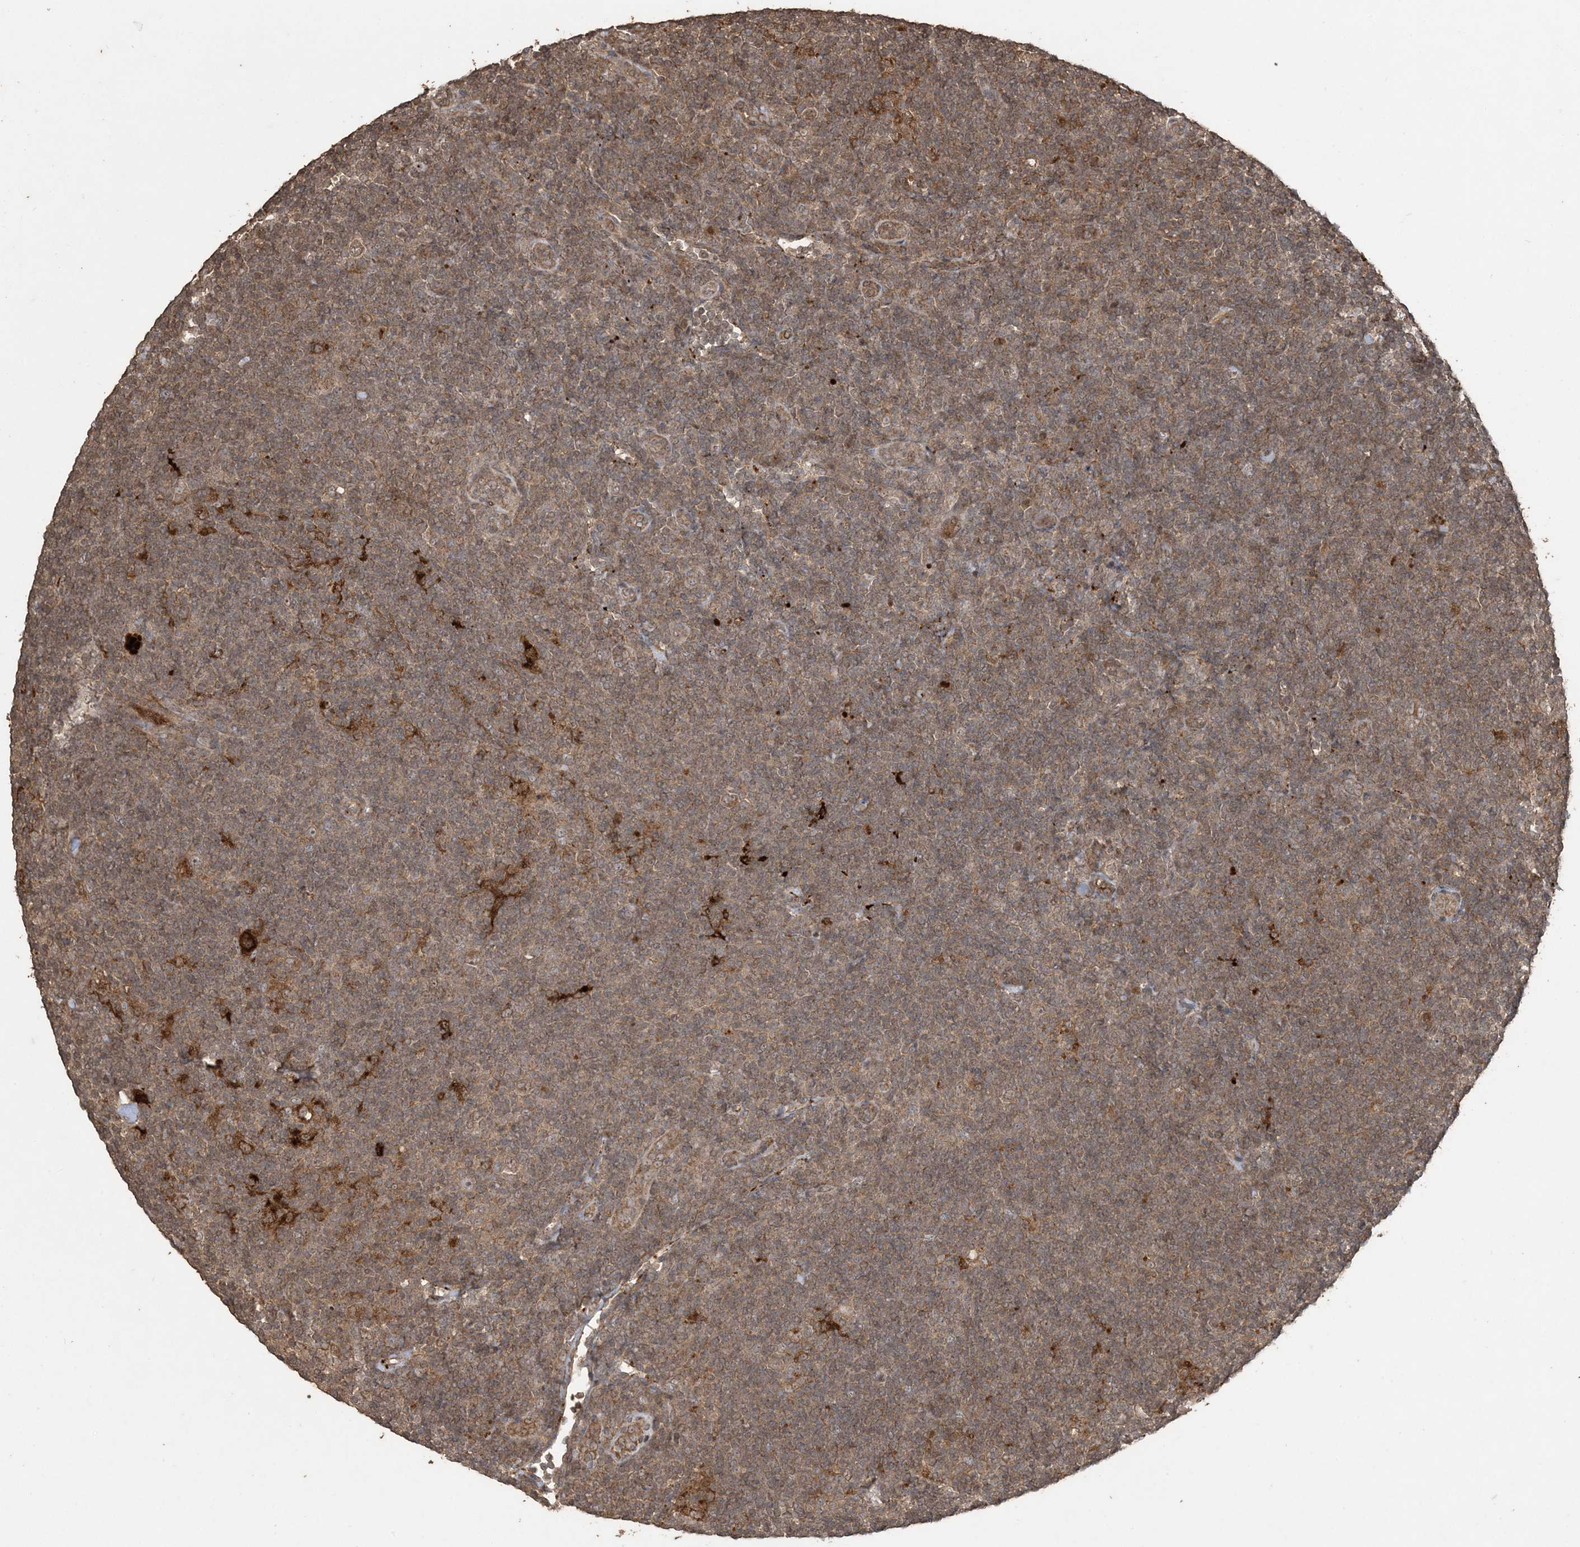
{"staining": {"intensity": "weak", "quantity": ">75%", "location": "cytoplasmic/membranous"}, "tissue": "lymphoma", "cell_type": "Tumor cells", "image_type": "cancer", "snomed": [{"axis": "morphology", "description": "Hodgkin's disease, NOS"}, {"axis": "topography", "description": "Lymph node"}], "caption": "DAB (3,3'-diaminobenzidine) immunohistochemical staining of human lymphoma displays weak cytoplasmic/membranous protein positivity in approximately >75% of tumor cells.", "gene": "EFCAB8", "patient": {"sex": "female", "age": 57}}